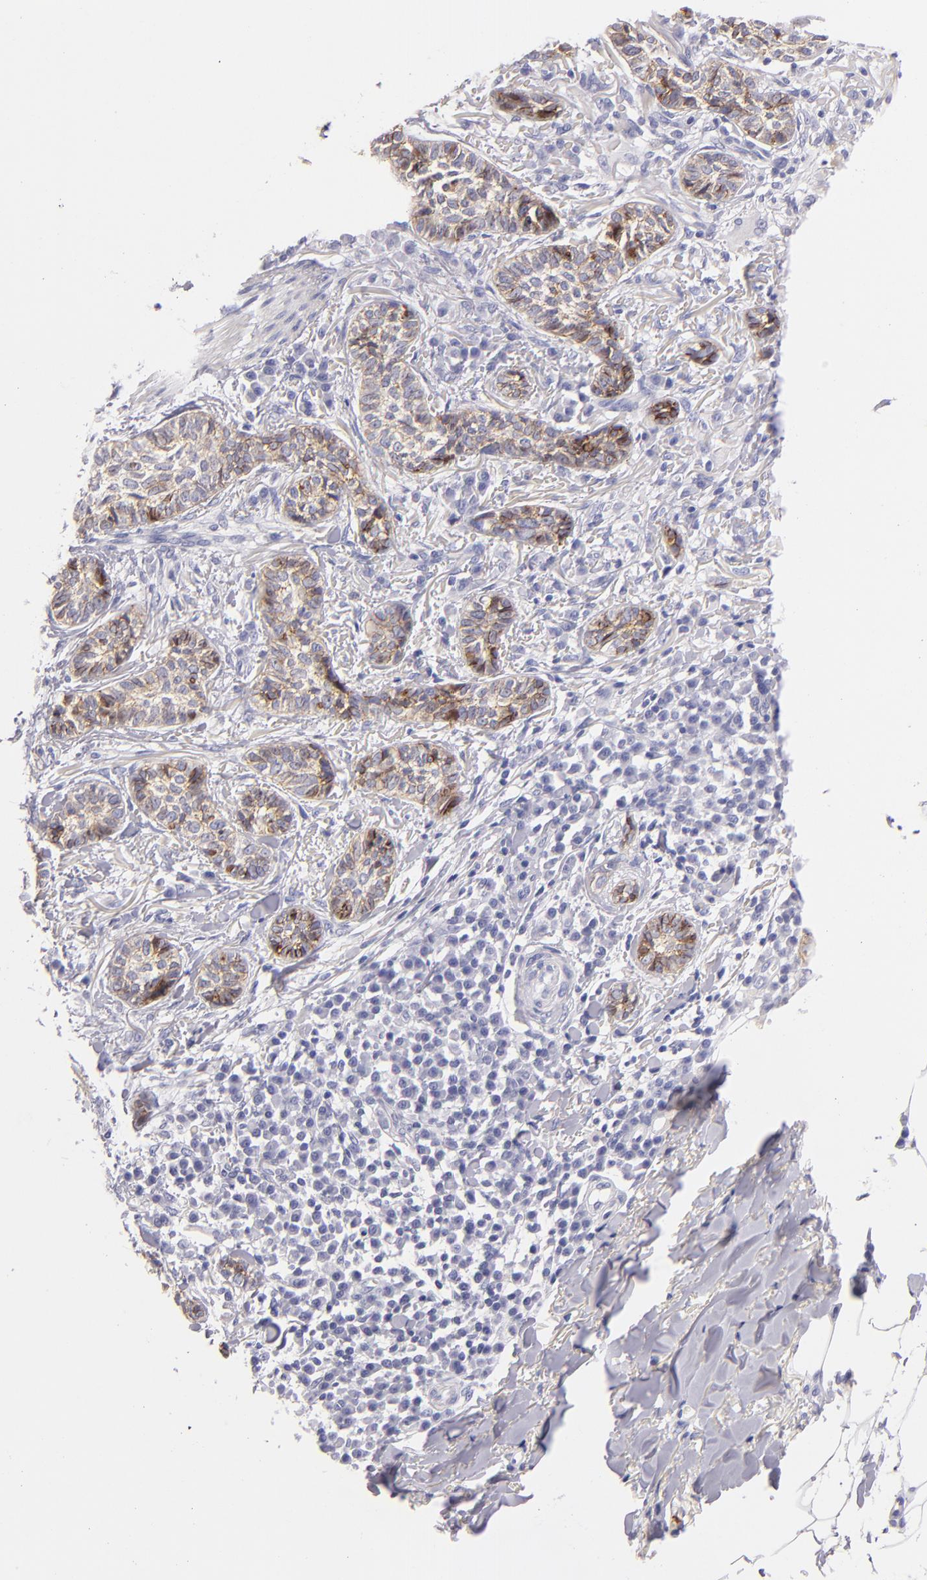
{"staining": {"intensity": "moderate", "quantity": ">75%", "location": "cytoplasmic/membranous"}, "tissue": "skin cancer", "cell_type": "Tumor cells", "image_type": "cancer", "snomed": [{"axis": "morphology", "description": "Basal cell carcinoma"}, {"axis": "topography", "description": "Skin"}], "caption": "Protein staining of basal cell carcinoma (skin) tissue shows moderate cytoplasmic/membranous staining in about >75% of tumor cells.", "gene": "CDH3", "patient": {"sex": "female", "age": 89}}